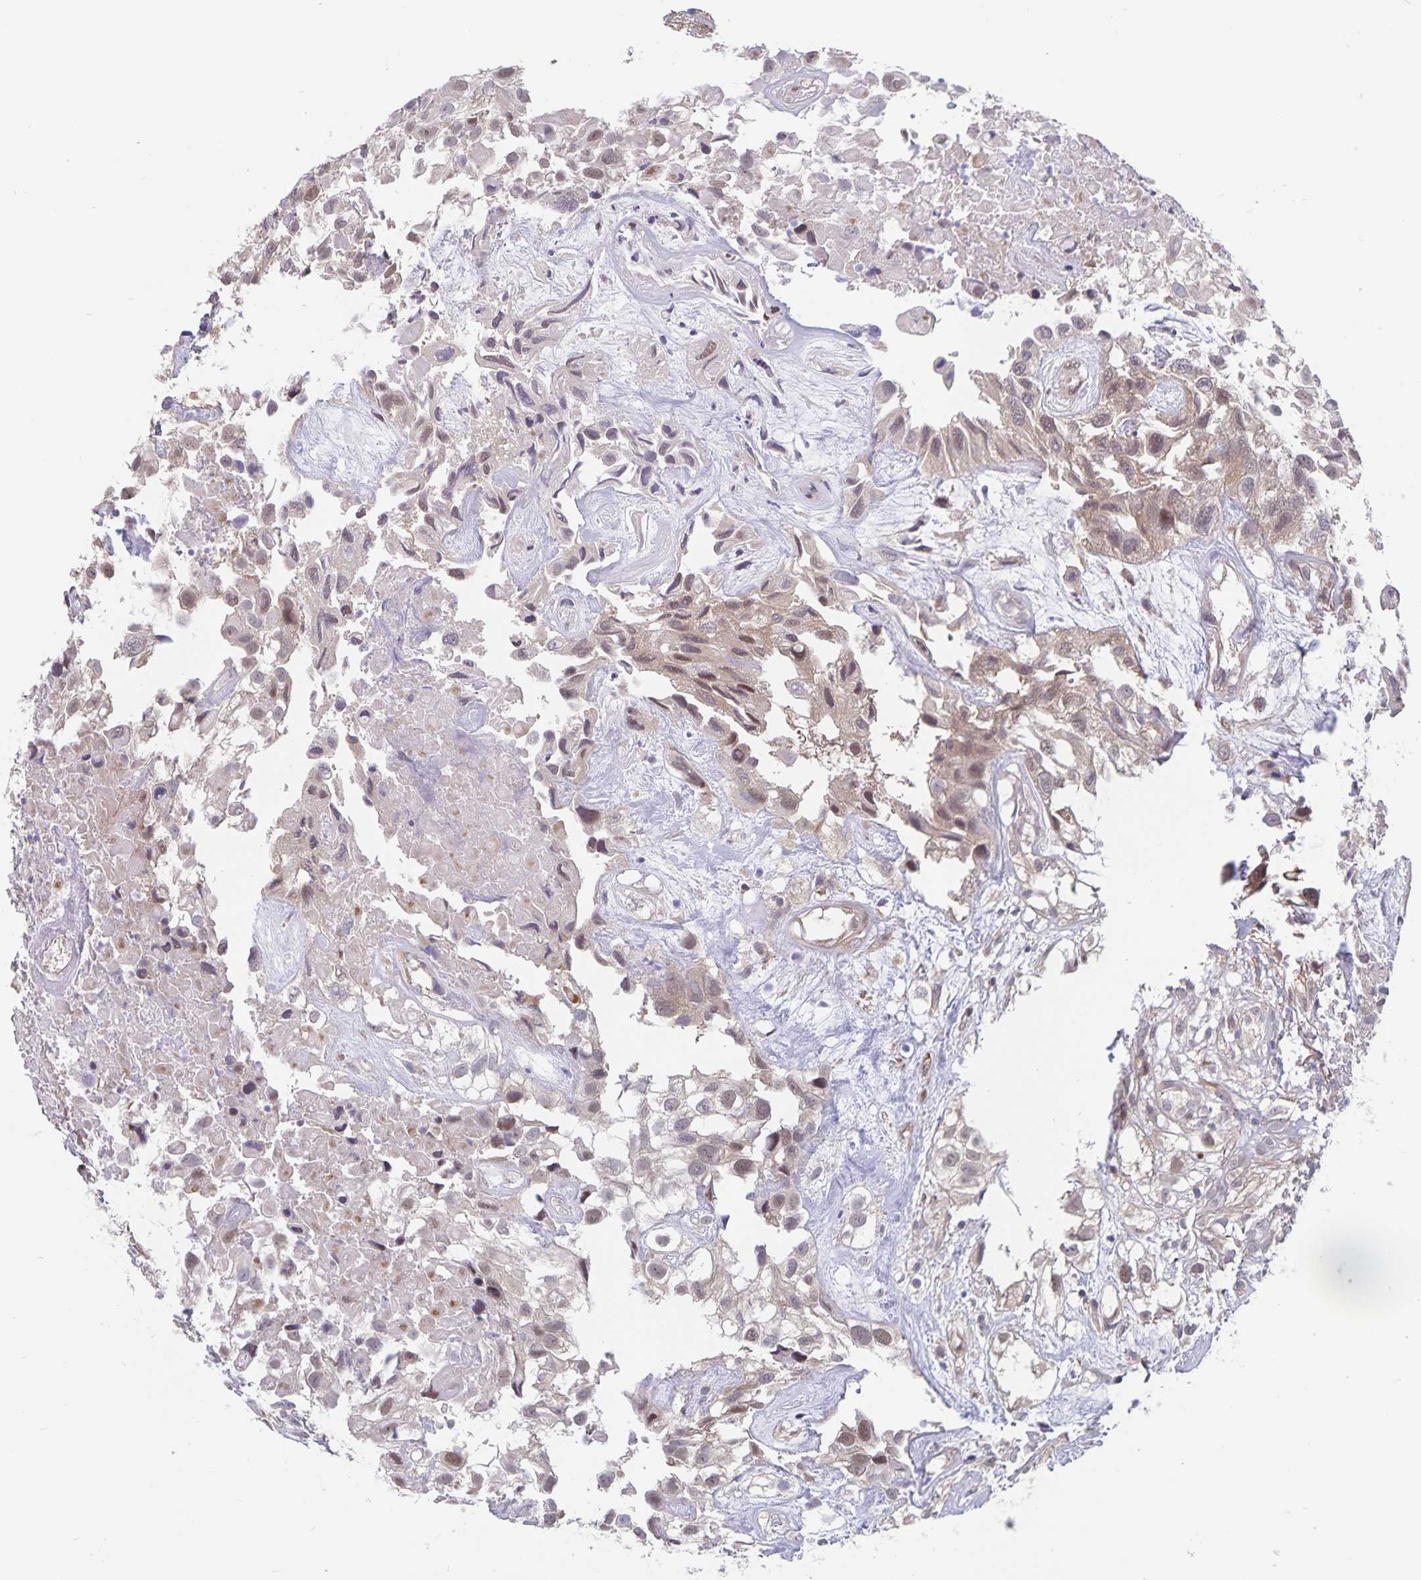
{"staining": {"intensity": "weak", "quantity": "<25%", "location": "cytoplasmic/membranous,nuclear"}, "tissue": "urothelial cancer", "cell_type": "Tumor cells", "image_type": "cancer", "snomed": [{"axis": "morphology", "description": "Urothelial carcinoma, High grade"}, {"axis": "topography", "description": "Urinary bladder"}], "caption": "Photomicrograph shows no protein positivity in tumor cells of high-grade urothelial carcinoma tissue. (DAB immunohistochemistry visualized using brightfield microscopy, high magnification).", "gene": "BAG6", "patient": {"sex": "male", "age": 56}}